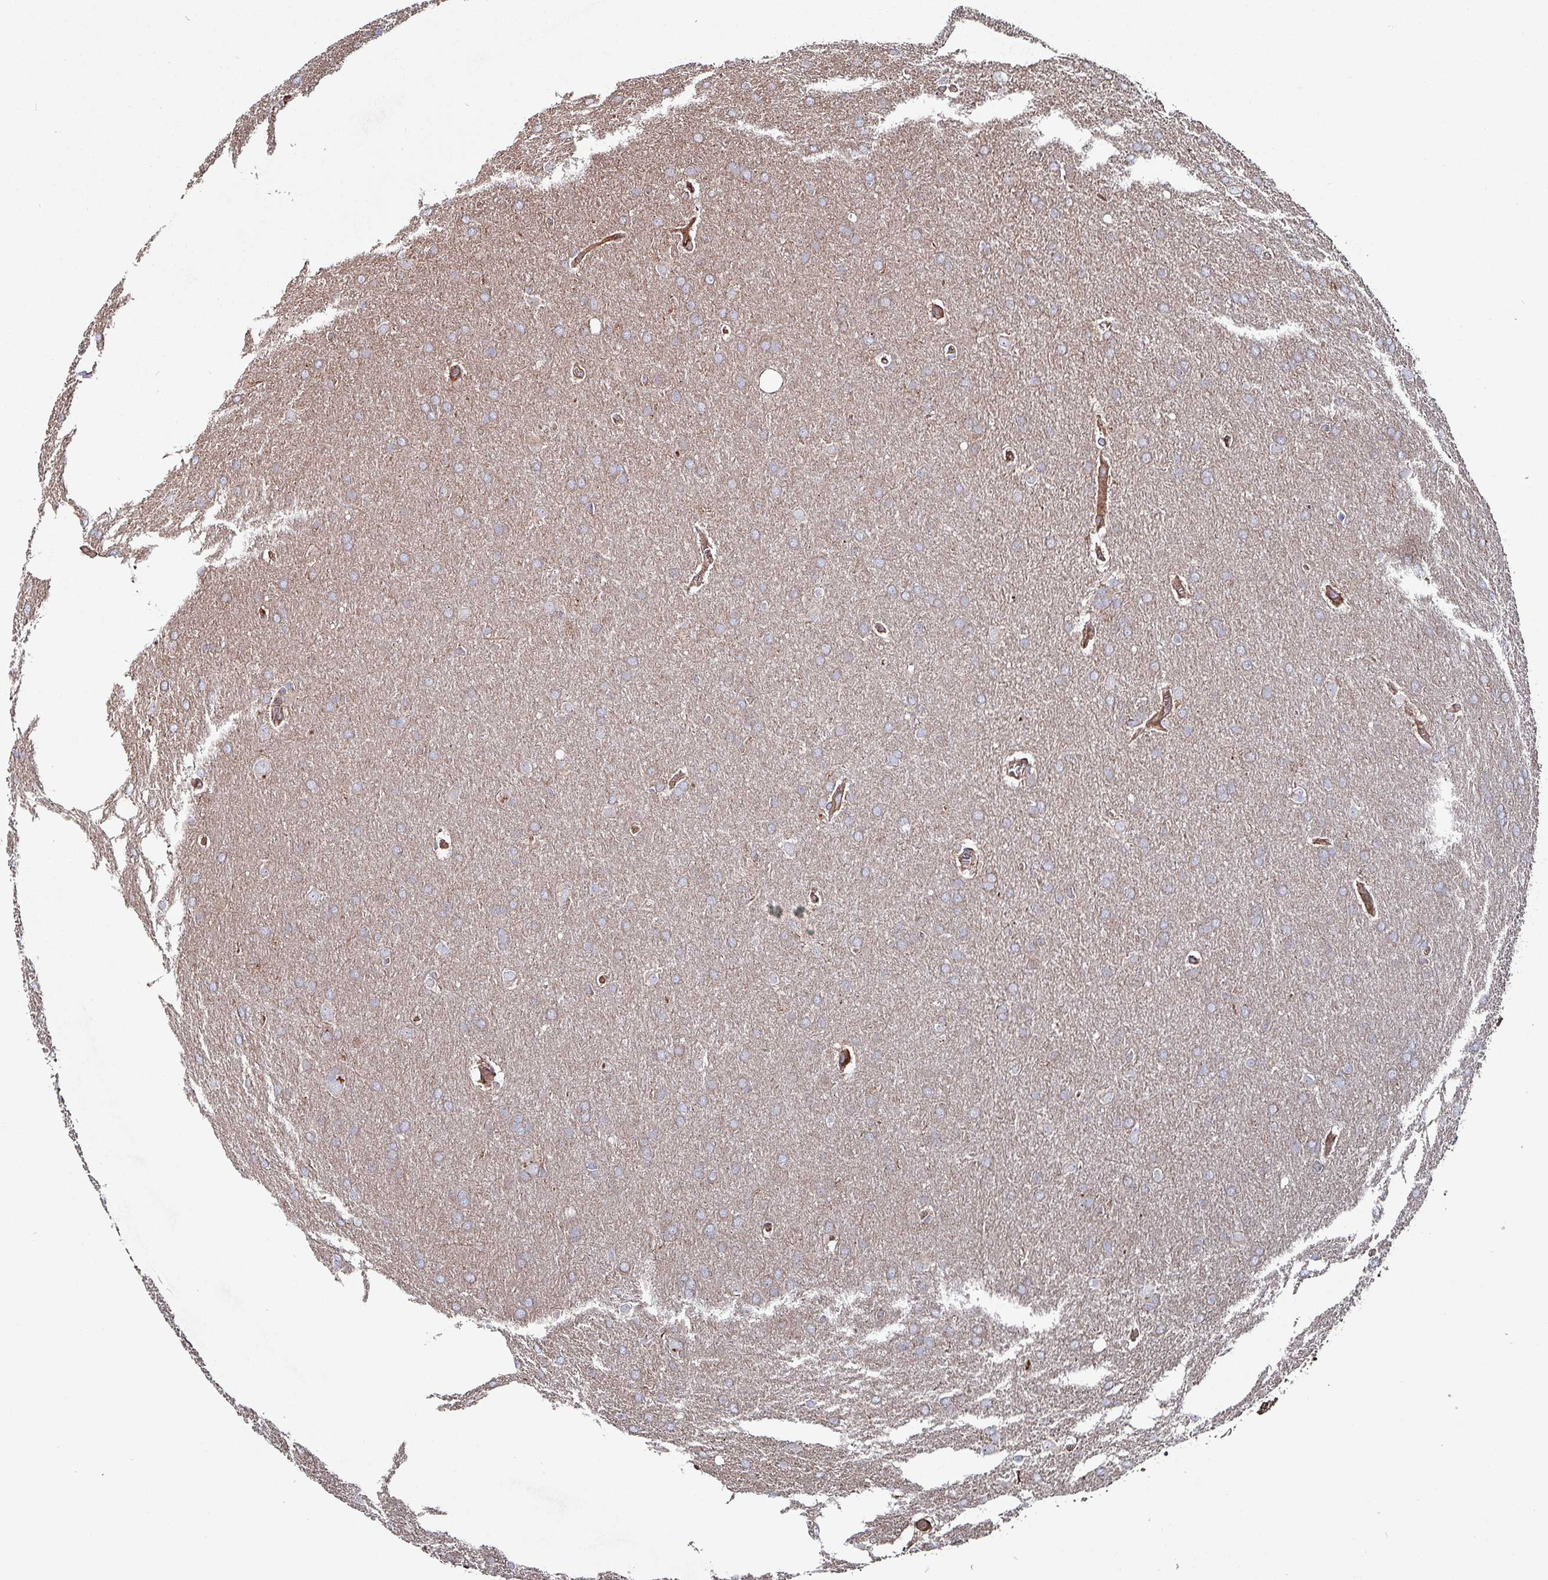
{"staining": {"intensity": "negative", "quantity": "none", "location": "none"}, "tissue": "glioma", "cell_type": "Tumor cells", "image_type": "cancer", "snomed": [{"axis": "morphology", "description": "Glioma, malignant, Low grade"}, {"axis": "topography", "description": "Brain"}], "caption": "A micrograph of human glioma is negative for staining in tumor cells.", "gene": "ANO10", "patient": {"sex": "female", "age": 32}}